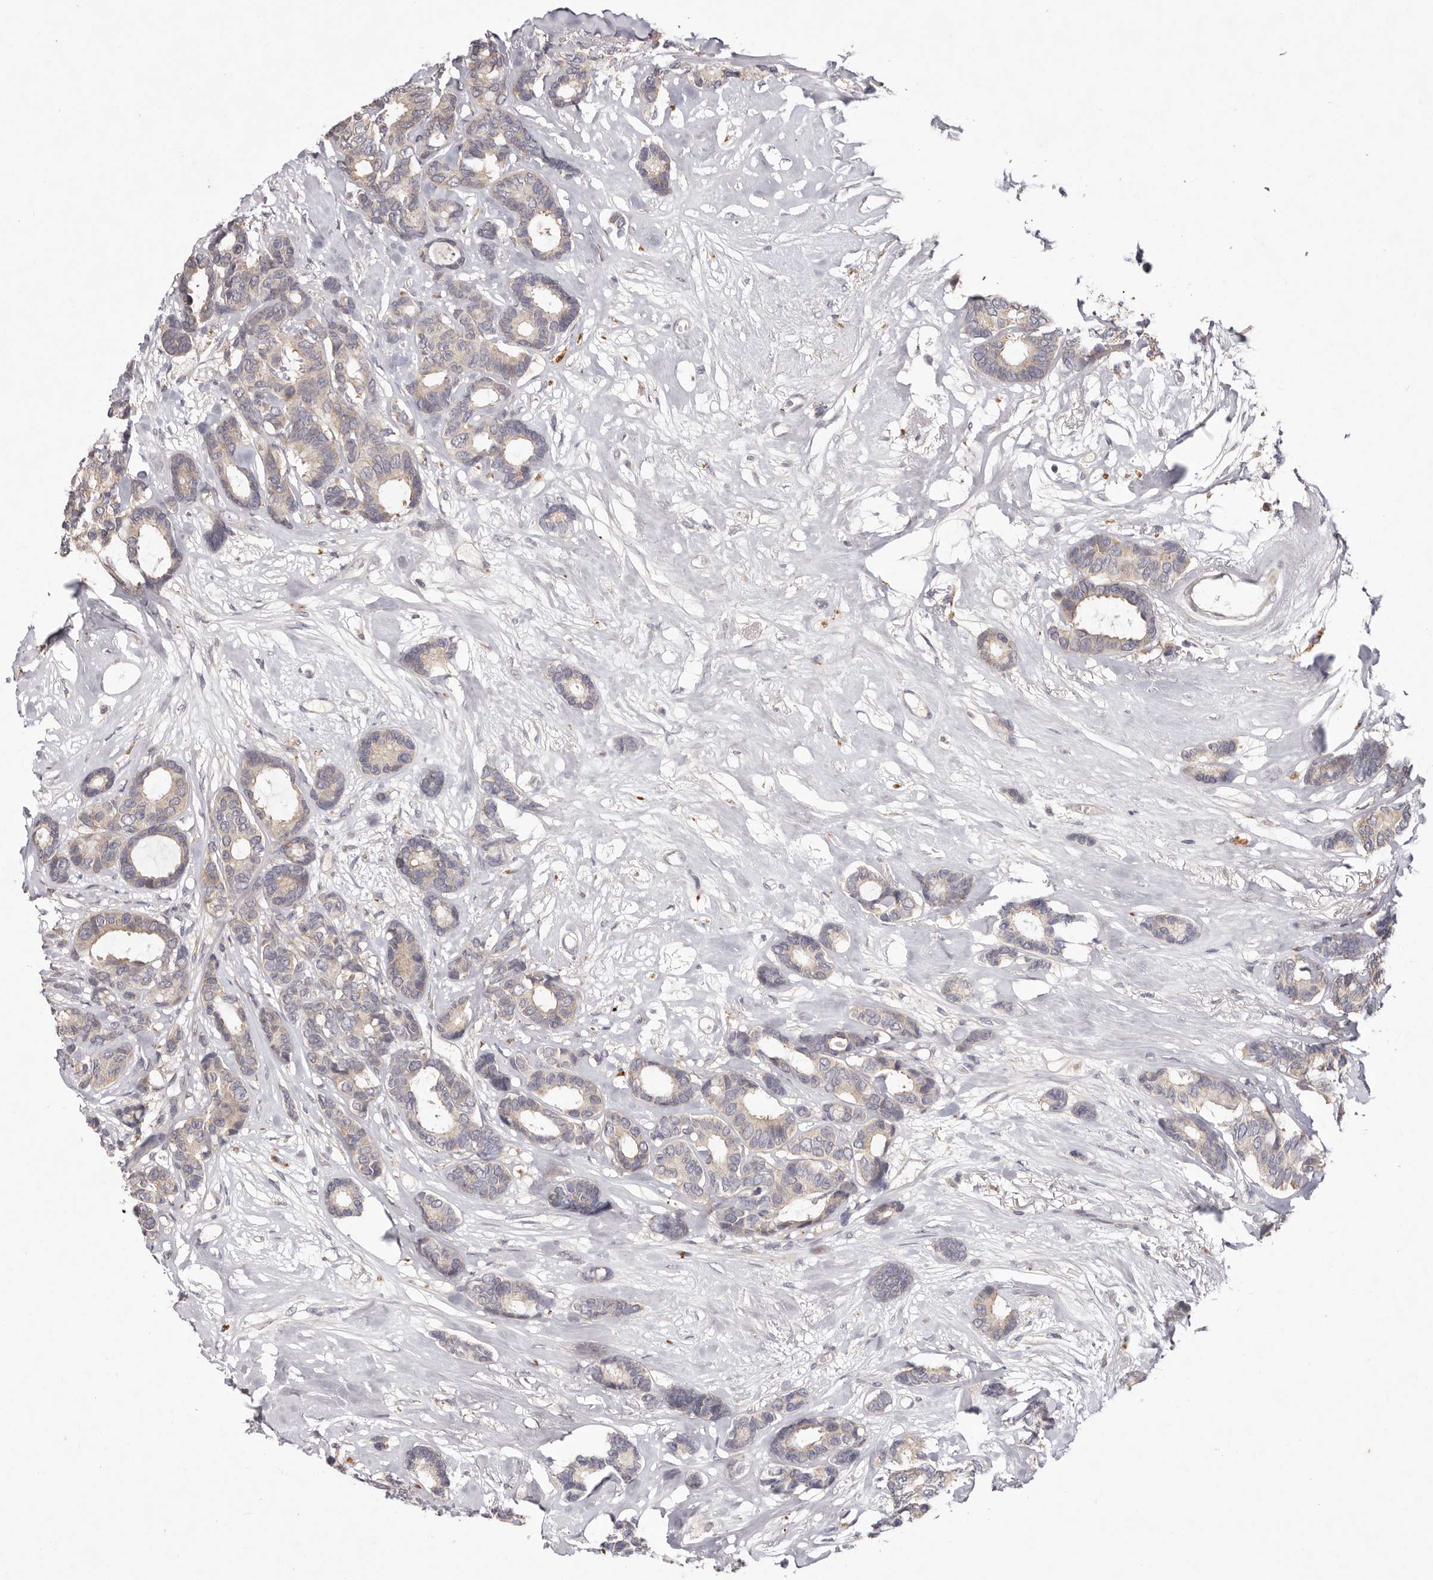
{"staining": {"intensity": "weak", "quantity": "25%-75%", "location": "cytoplasmic/membranous"}, "tissue": "breast cancer", "cell_type": "Tumor cells", "image_type": "cancer", "snomed": [{"axis": "morphology", "description": "Duct carcinoma"}, {"axis": "topography", "description": "Breast"}], "caption": "DAB immunohistochemical staining of human intraductal carcinoma (breast) demonstrates weak cytoplasmic/membranous protein staining in about 25%-75% of tumor cells.", "gene": "GARNL3", "patient": {"sex": "female", "age": 87}}